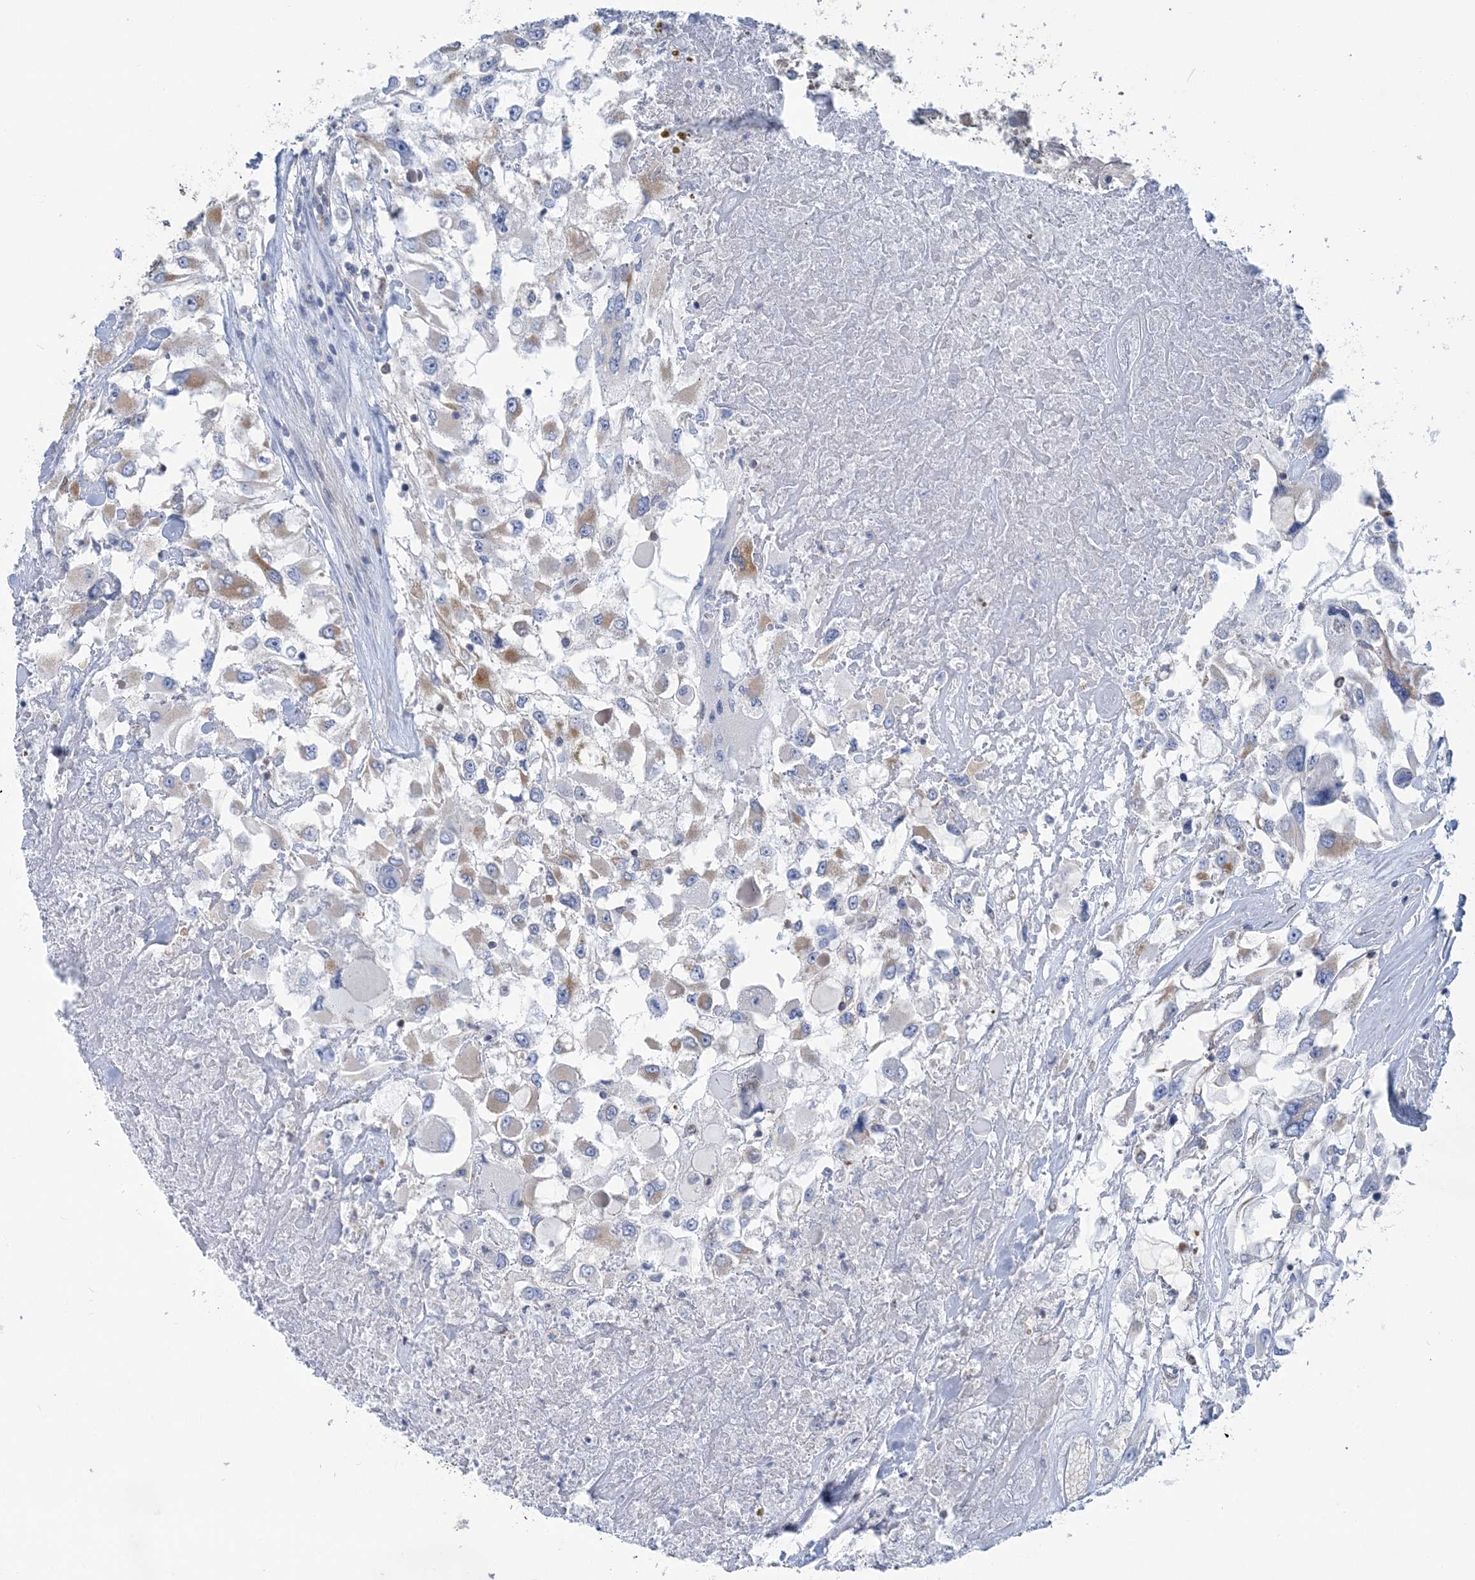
{"staining": {"intensity": "moderate", "quantity": "<25%", "location": "cytoplasmic/membranous"}, "tissue": "renal cancer", "cell_type": "Tumor cells", "image_type": "cancer", "snomed": [{"axis": "morphology", "description": "Adenocarcinoma, NOS"}, {"axis": "topography", "description": "Kidney"}], "caption": "Protein staining demonstrates moderate cytoplasmic/membranous positivity in approximately <25% of tumor cells in renal cancer. Immunohistochemistry (ihc) stains the protein of interest in brown and the nuclei are stained blue.", "gene": "FAM114A2", "patient": {"sex": "female", "age": 52}}